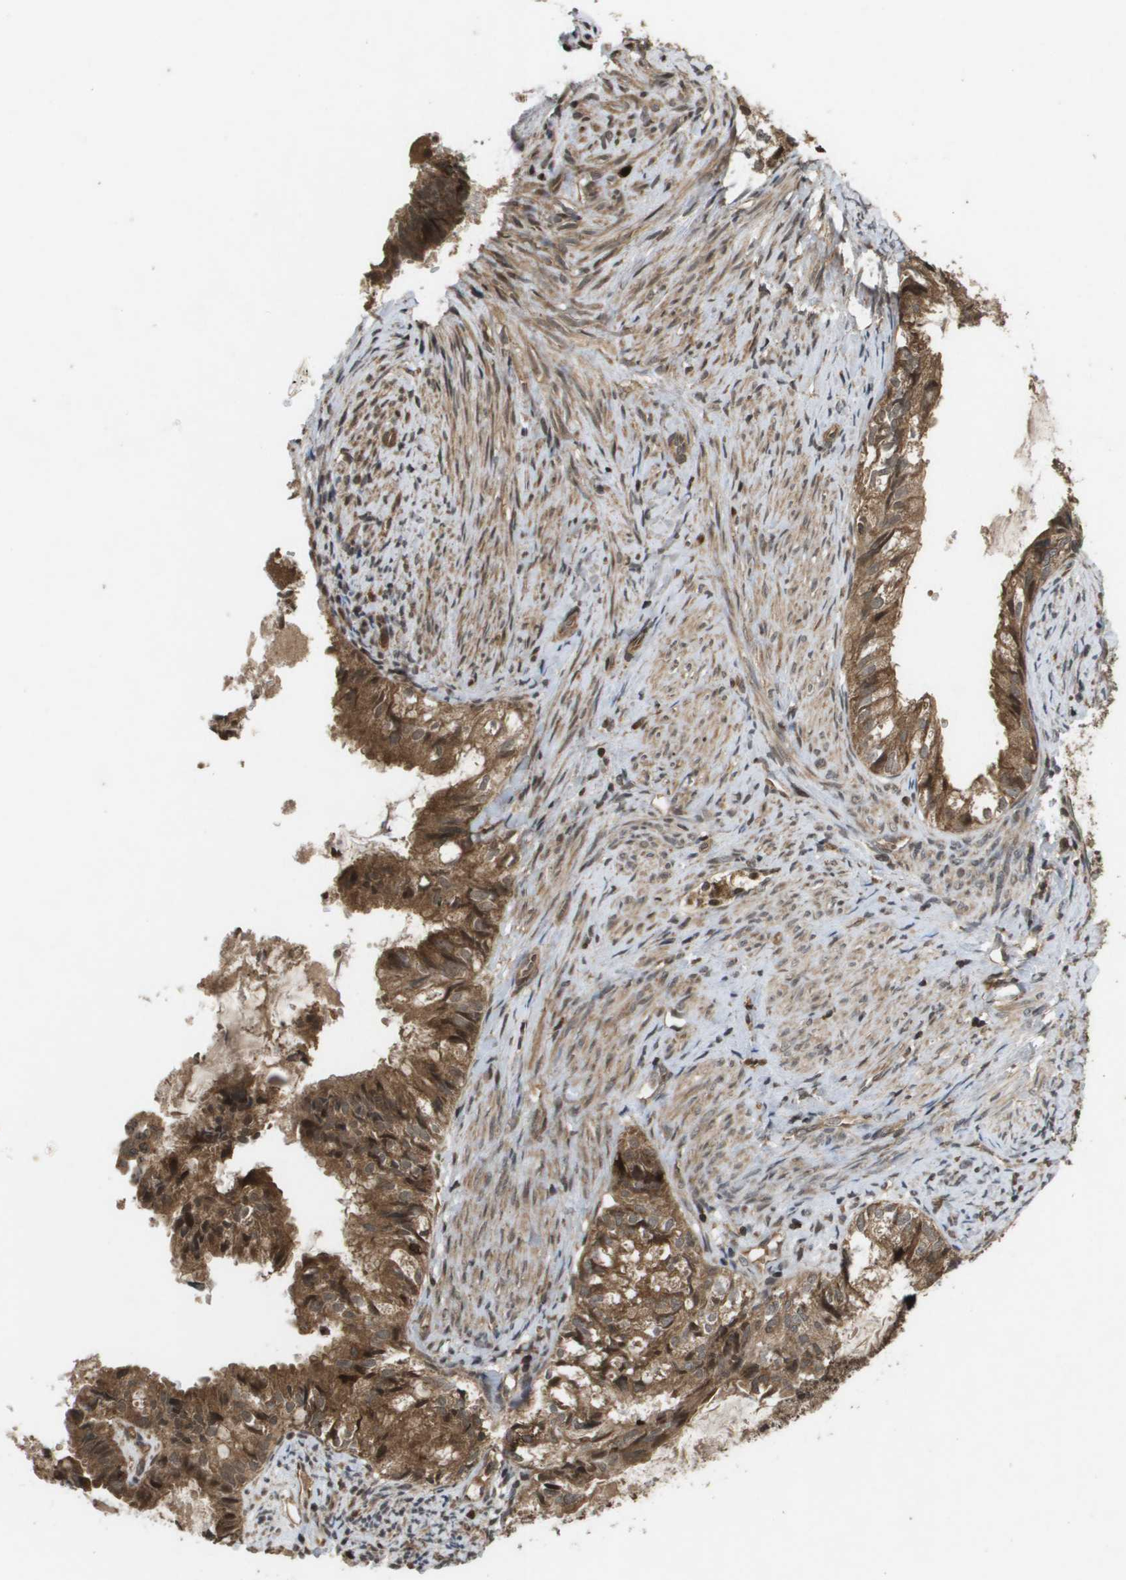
{"staining": {"intensity": "moderate", "quantity": ">75%", "location": "cytoplasmic/membranous,nuclear"}, "tissue": "cervical cancer", "cell_type": "Tumor cells", "image_type": "cancer", "snomed": [{"axis": "morphology", "description": "Normal tissue, NOS"}, {"axis": "morphology", "description": "Adenocarcinoma, NOS"}, {"axis": "topography", "description": "Cervix"}, {"axis": "topography", "description": "Endometrium"}], "caption": "Immunohistochemistry (IHC) of human cervical cancer (adenocarcinoma) exhibits medium levels of moderate cytoplasmic/membranous and nuclear staining in approximately >75% of tumor cells.", "gene": "KIF11", "patient": {"sex": "female", "age": 86}}